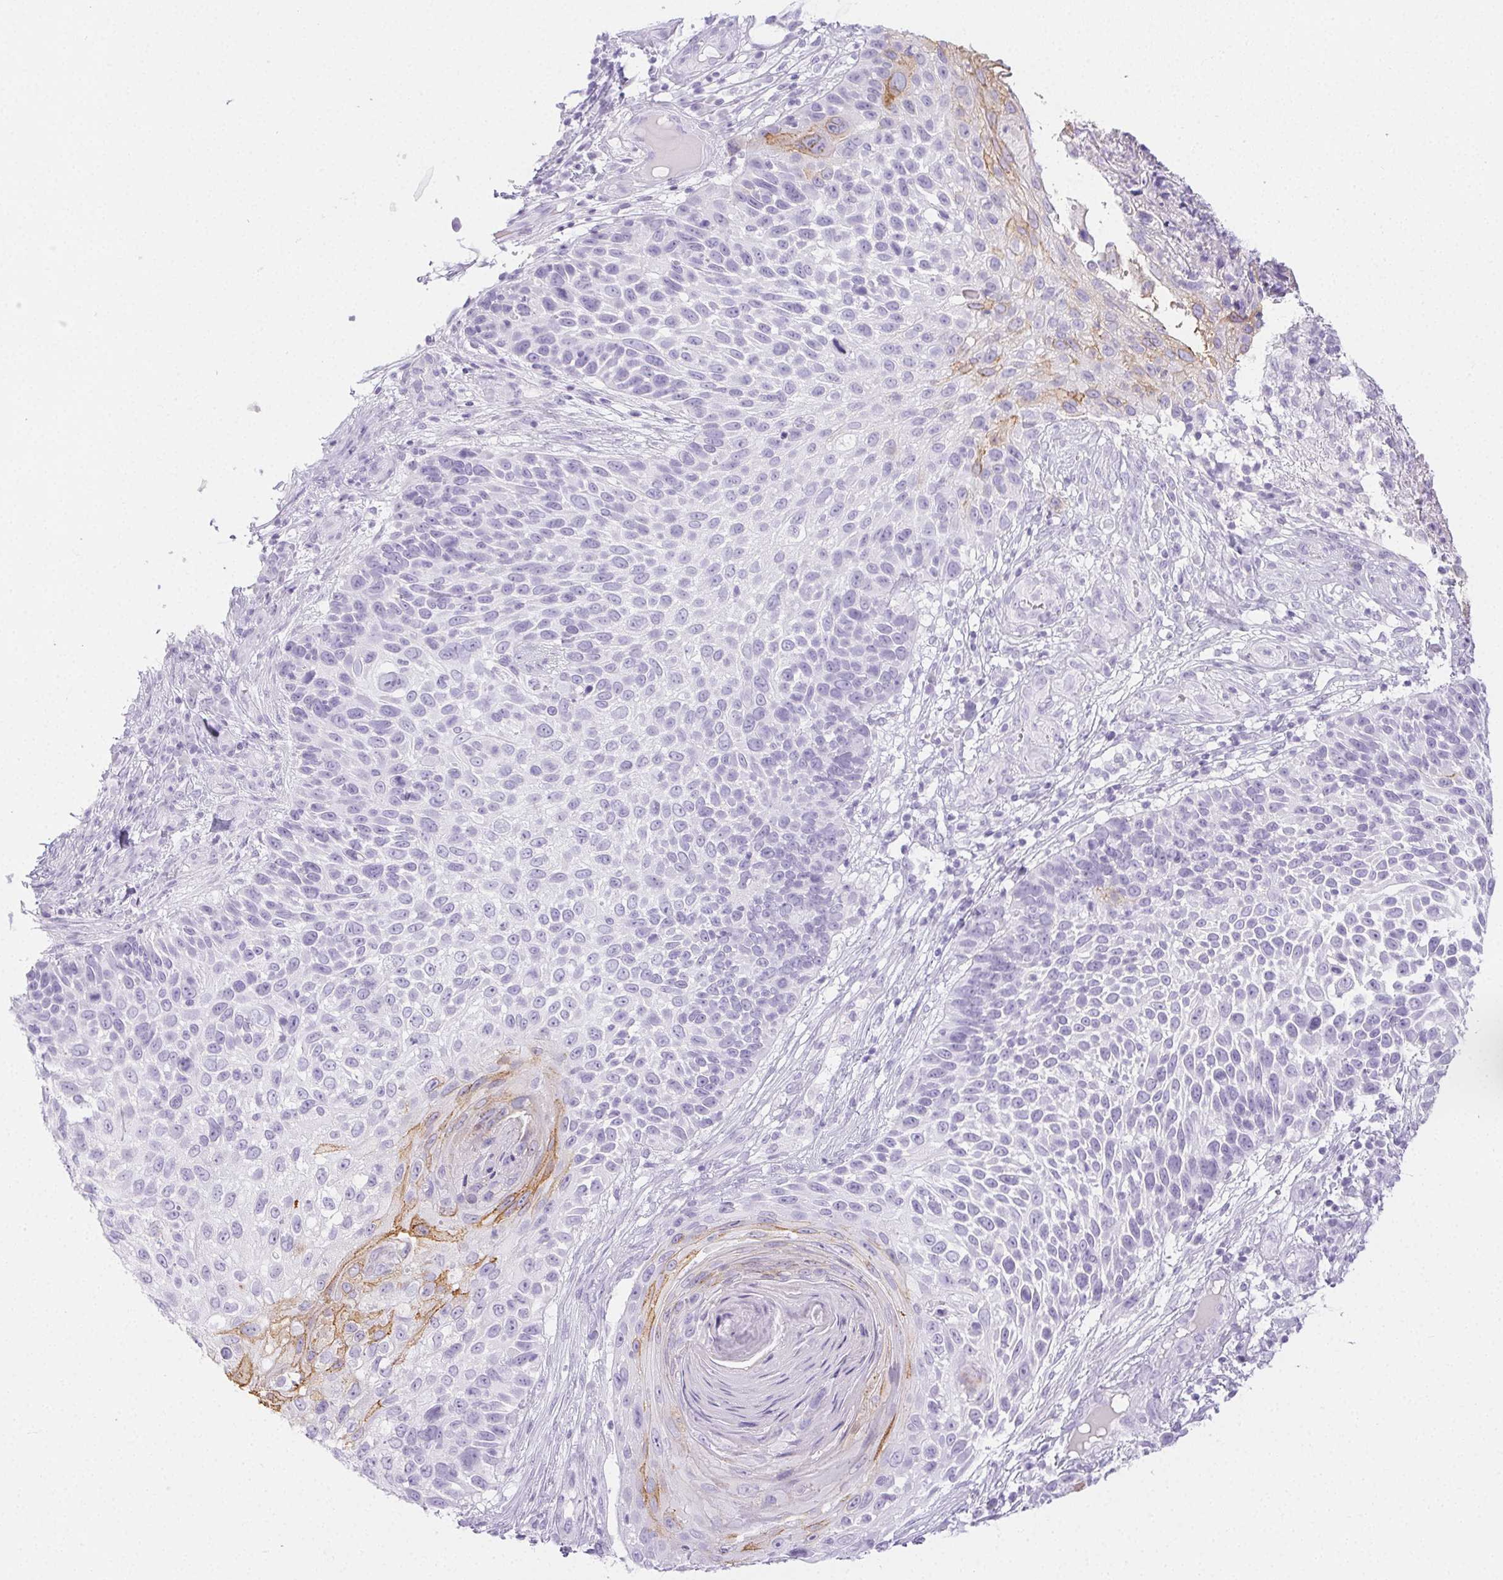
{"staining": {"intensity": "weak", "quantity": "<25%", "location": "cytoplasmic/membranous"}, "tissue": "skin cancer", "cell_type": "Tumor cells", "image_type": "cancer", "snomed": [{"axis": "morphology", "description": "Squamous cell carcinoma, NOS"}, {"axis": "topography", "description": "Skin"}], "caption": "Tumor cells are negative for brown protein staining in skin cancer. The staining is performed using DAB (3,3'-diaminobenzidine) brown chromogen with nuclei counter-stained in using hematoxylin.", "gene": "PI3", "patient": {"sex": "male", "age": 92}}